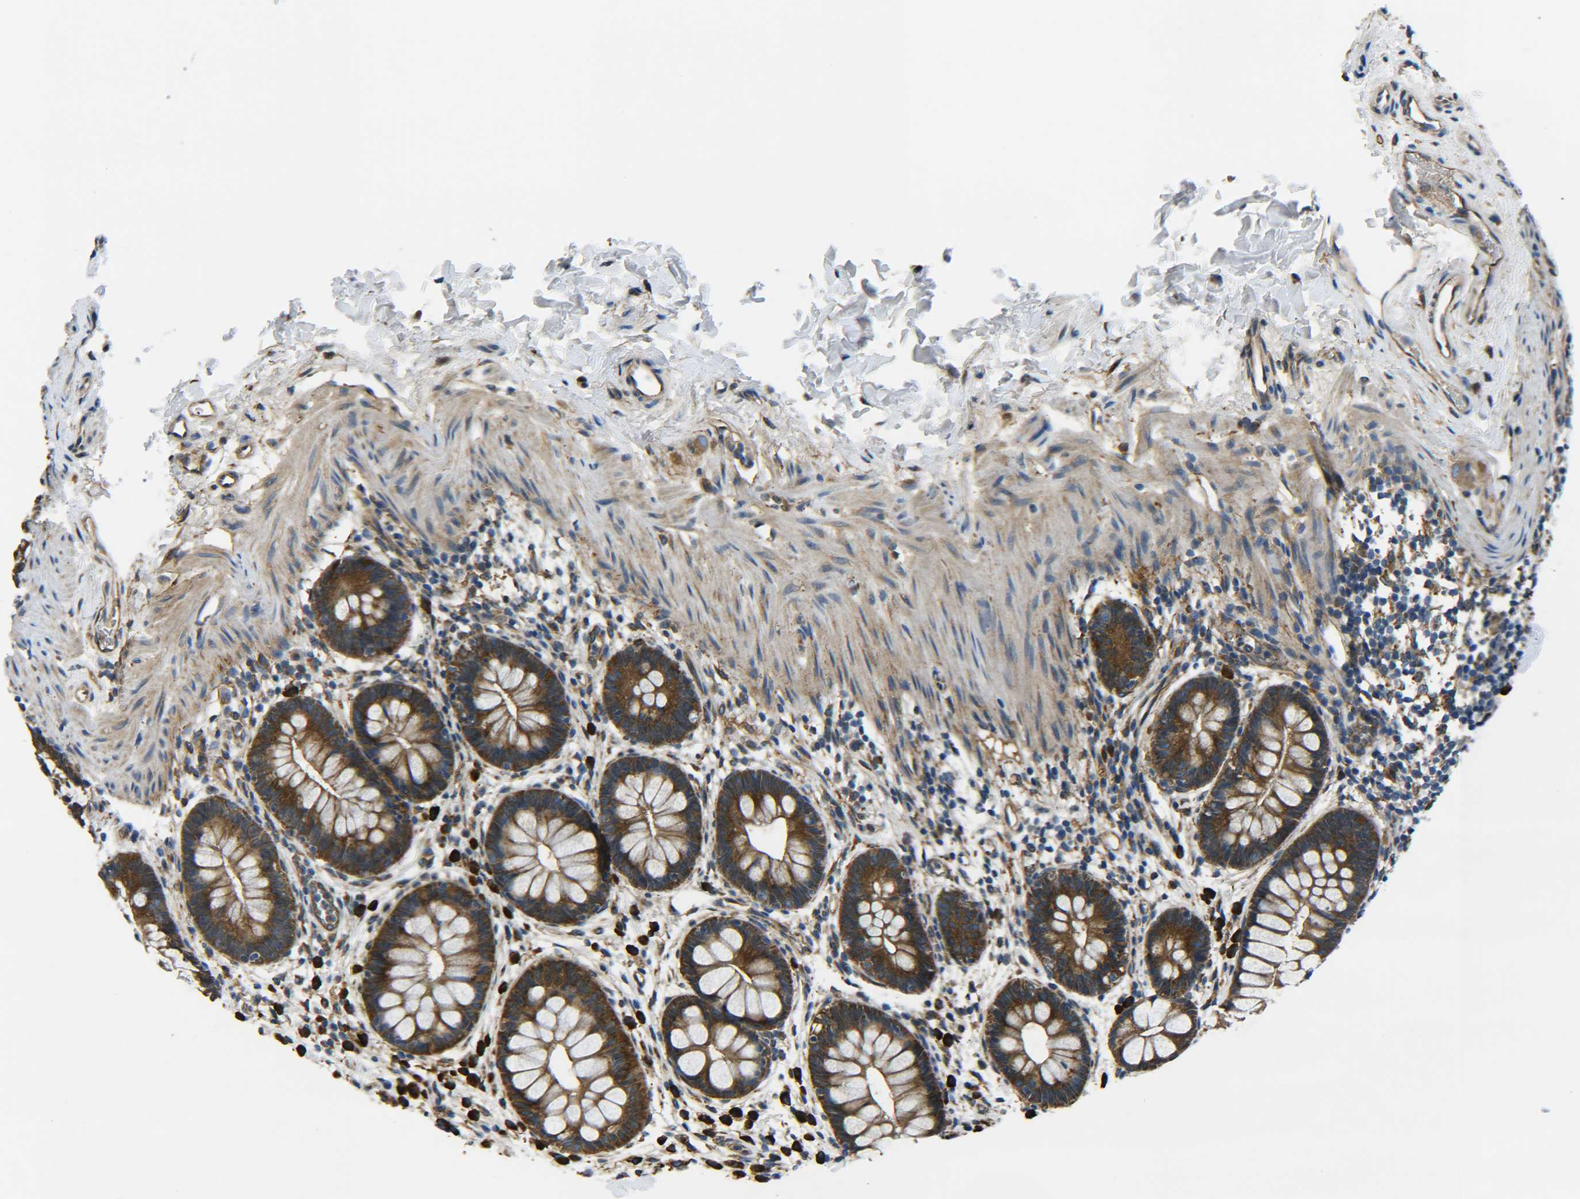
{"staining": {"intensity": "strong", "quantity": ">75%", "location": "cytoplasmic/membranous"}, "tissue": "rectum", "cell_type": "Glandular cells", "image_type": "normal", "snomed": [{"axis": "morphology", "description": "Normal tissue, NOS"}, {"axis": "topography", "description": "Rectum"}], "caption": "Protein analysis of unremarkable rectum displays strong cytoplasmic/membranous staining in approximately >75% of glandular cells.", "gene": "PREB", "patient": {"sex": "female", "age": 24}}